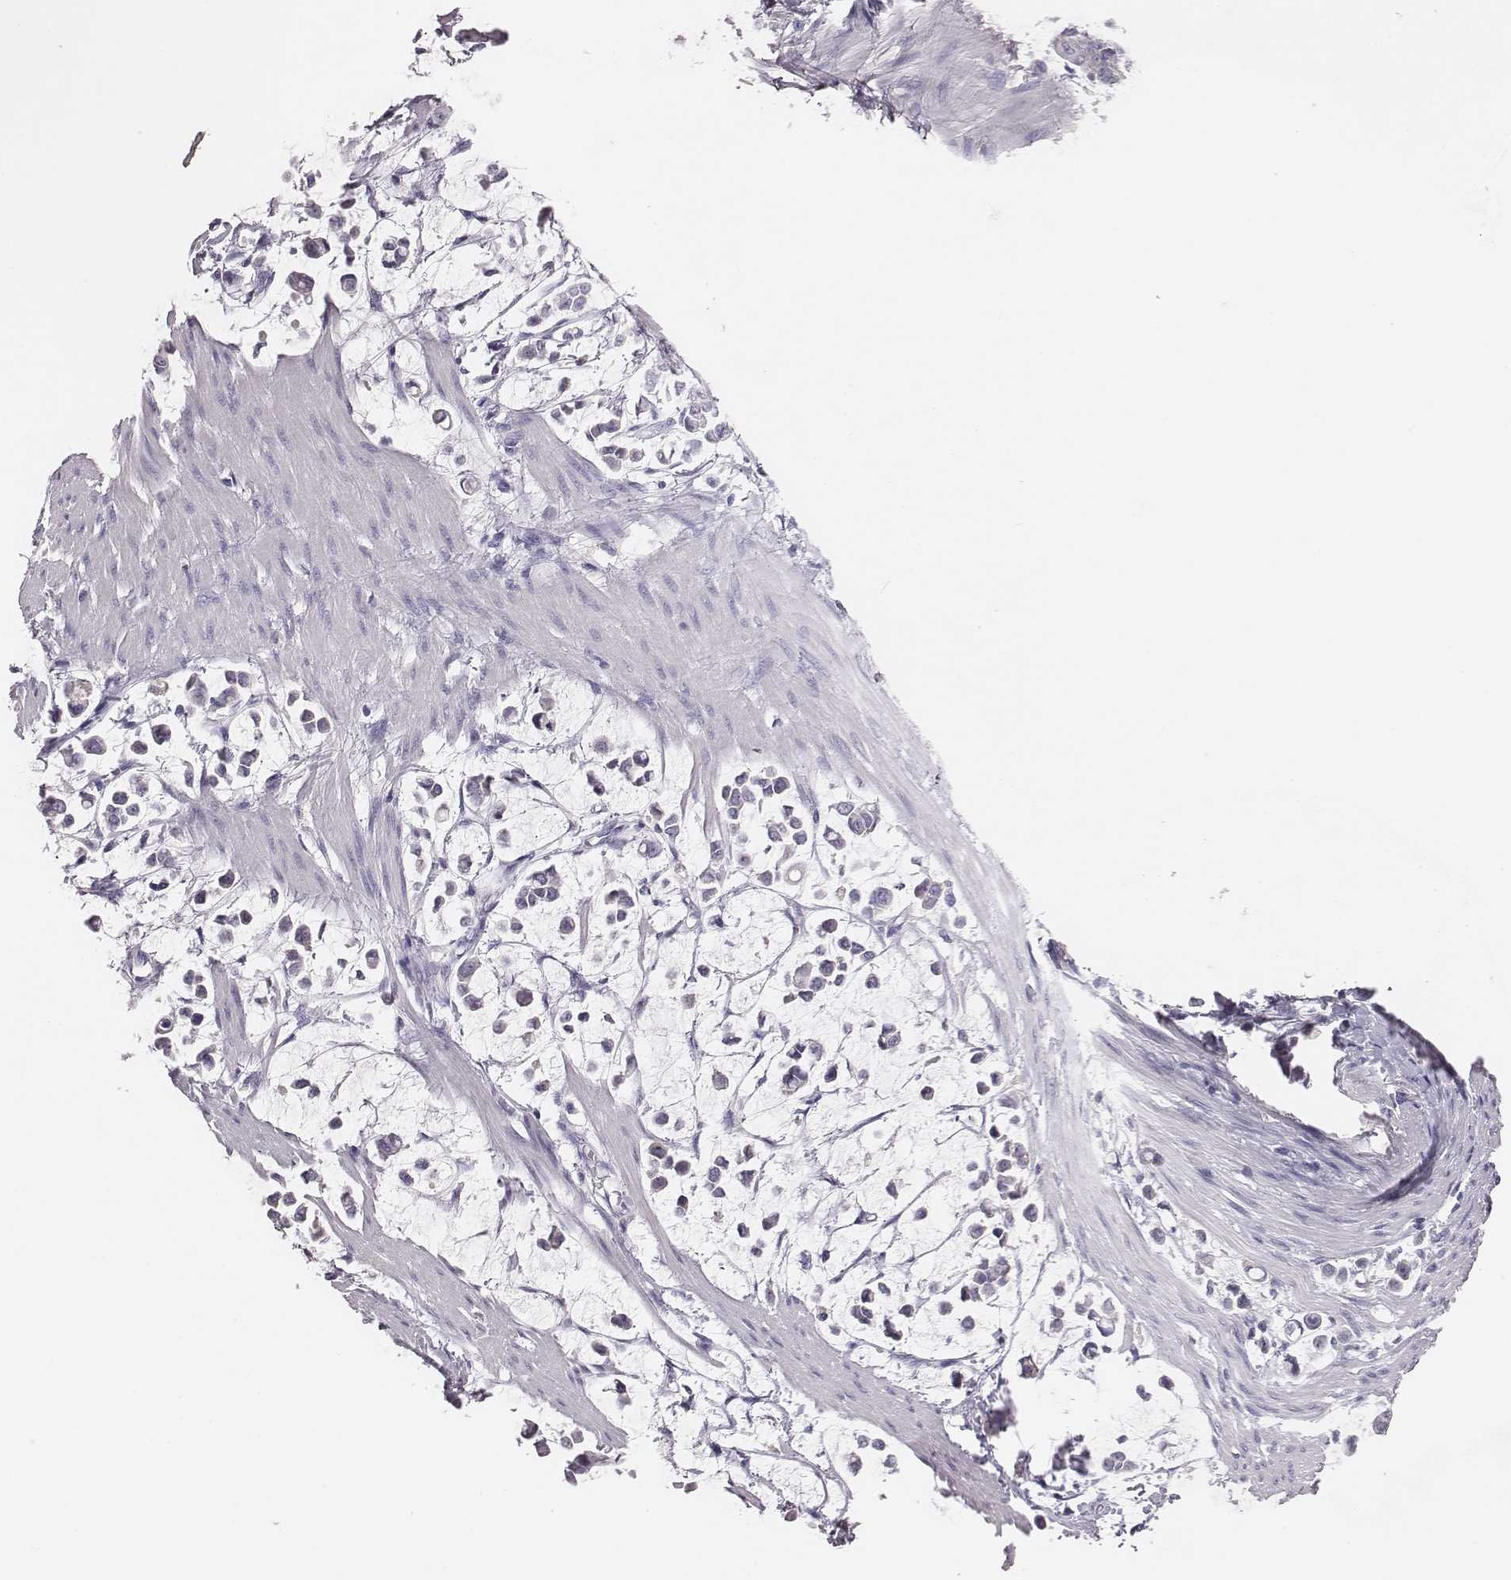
{"staining": {"intensity": "negative", "quantity": "none", "location": "none"}, "tissue": "stomach cancer", "cell_type": "Tumor cells", "image_type": "cancer", "snomed": [{"axis": "morphology", "description": "Adenocarcinoma, NOS"}, {"axis": "topography", "description": "Stomach"}], "caption": "Immunohistochemistry histopathology image of neoplastic tissue: adenocarcinoma (stomach) stained with DAB shows no significant protein staining in tumor cells.", "gene": "EN1", "patient": {"sex": "male", "age": 82}}